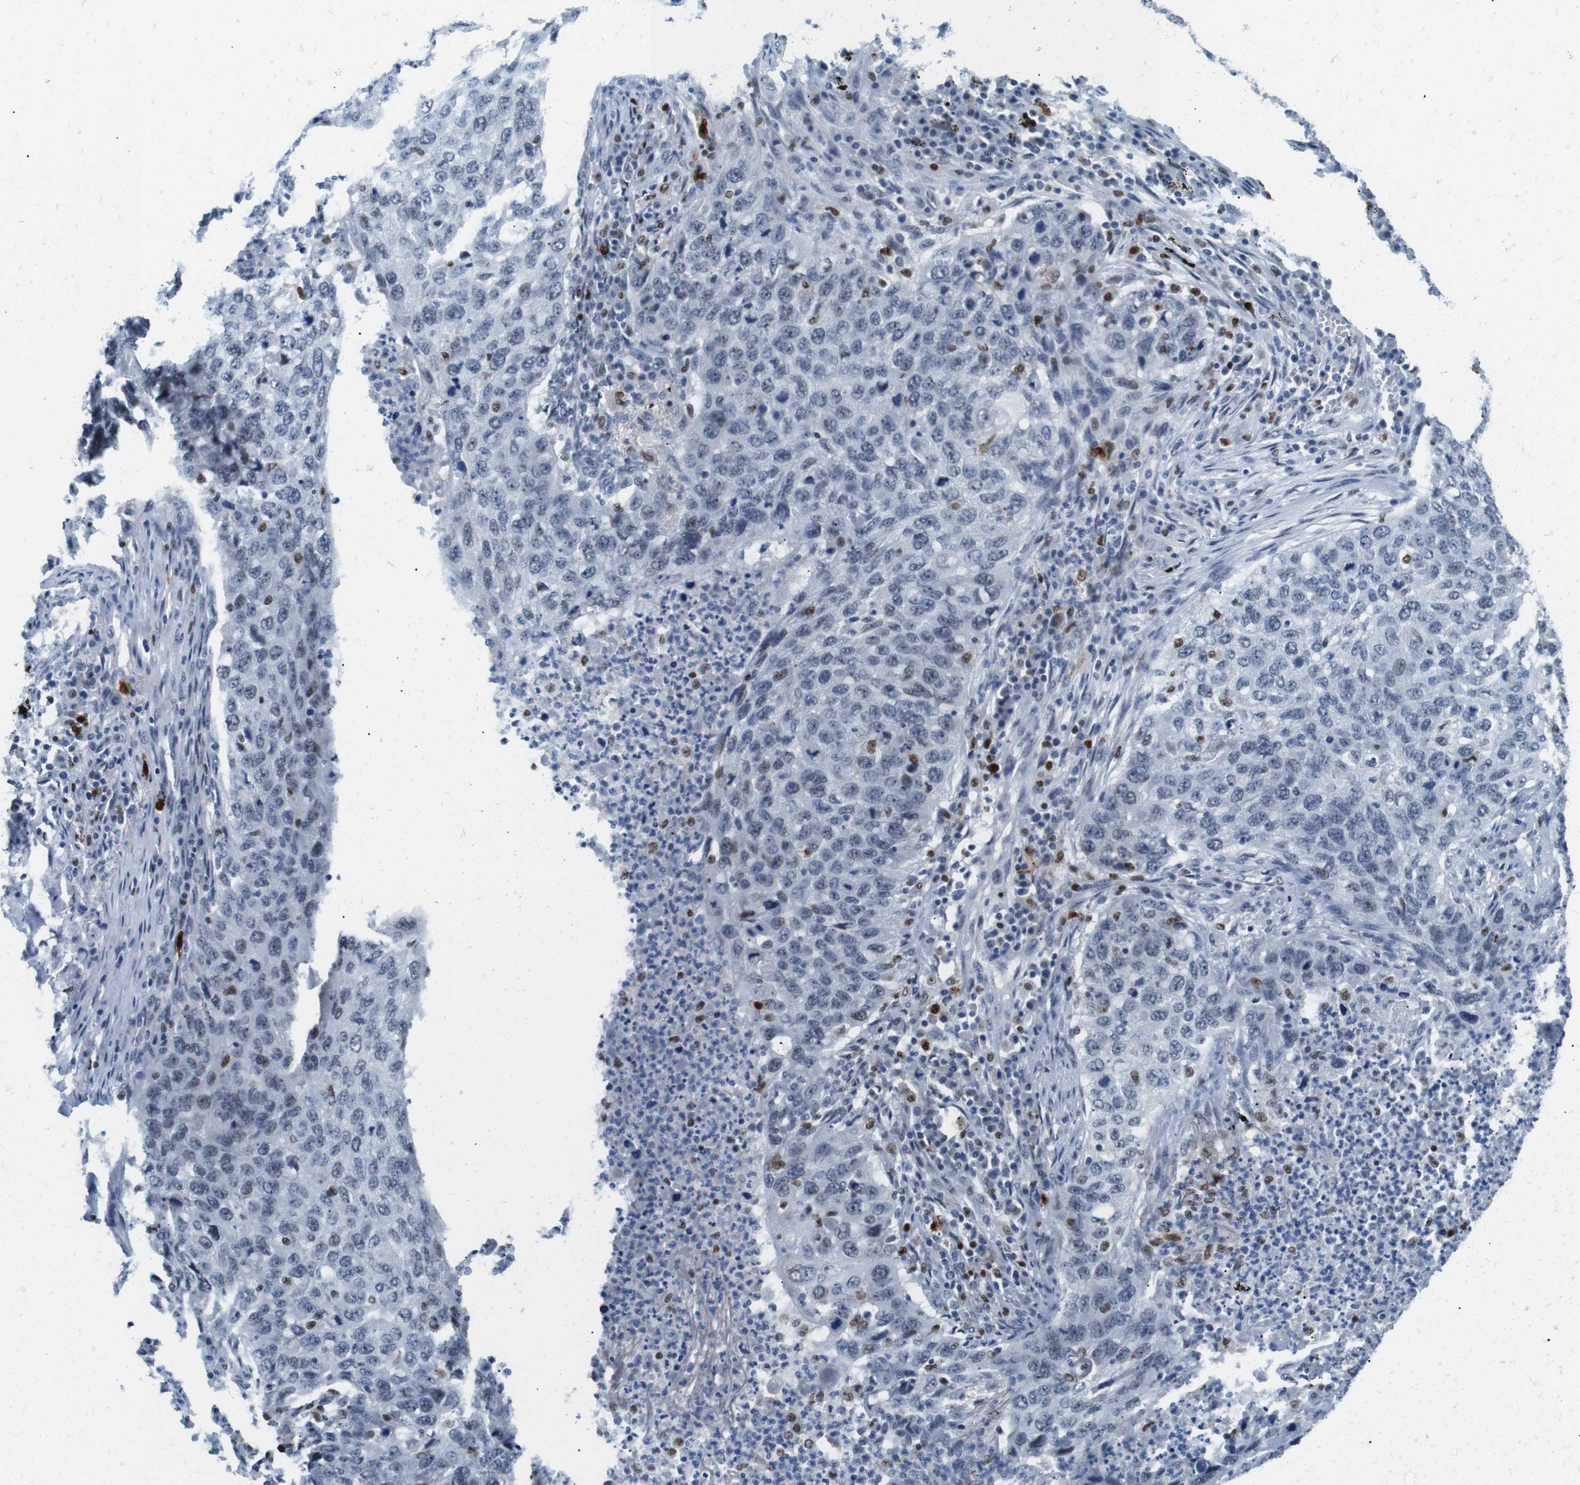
{"staining": {"intensity": "negative", "quantity": "none", "location": "none"}, "tissue": "lung cancer", "cell_type": "Tumor cells", "image_type": "cancer", "snomed": [{"axis": "morphology", "description": "Squamous cell carcinoma, NOS"}, {"axis": "topography", "description": "Lung"}], "caption": "Squamous cell carcinoma (lung) was stained to show a protein in brown. There is no significant expression in tumor cells. The staining is performed using DAB brown chromogen with nuclei counter-stained in using hematoxylin.", "gene": "IRF8", "patient": {"sex": "female", "age": 63}}